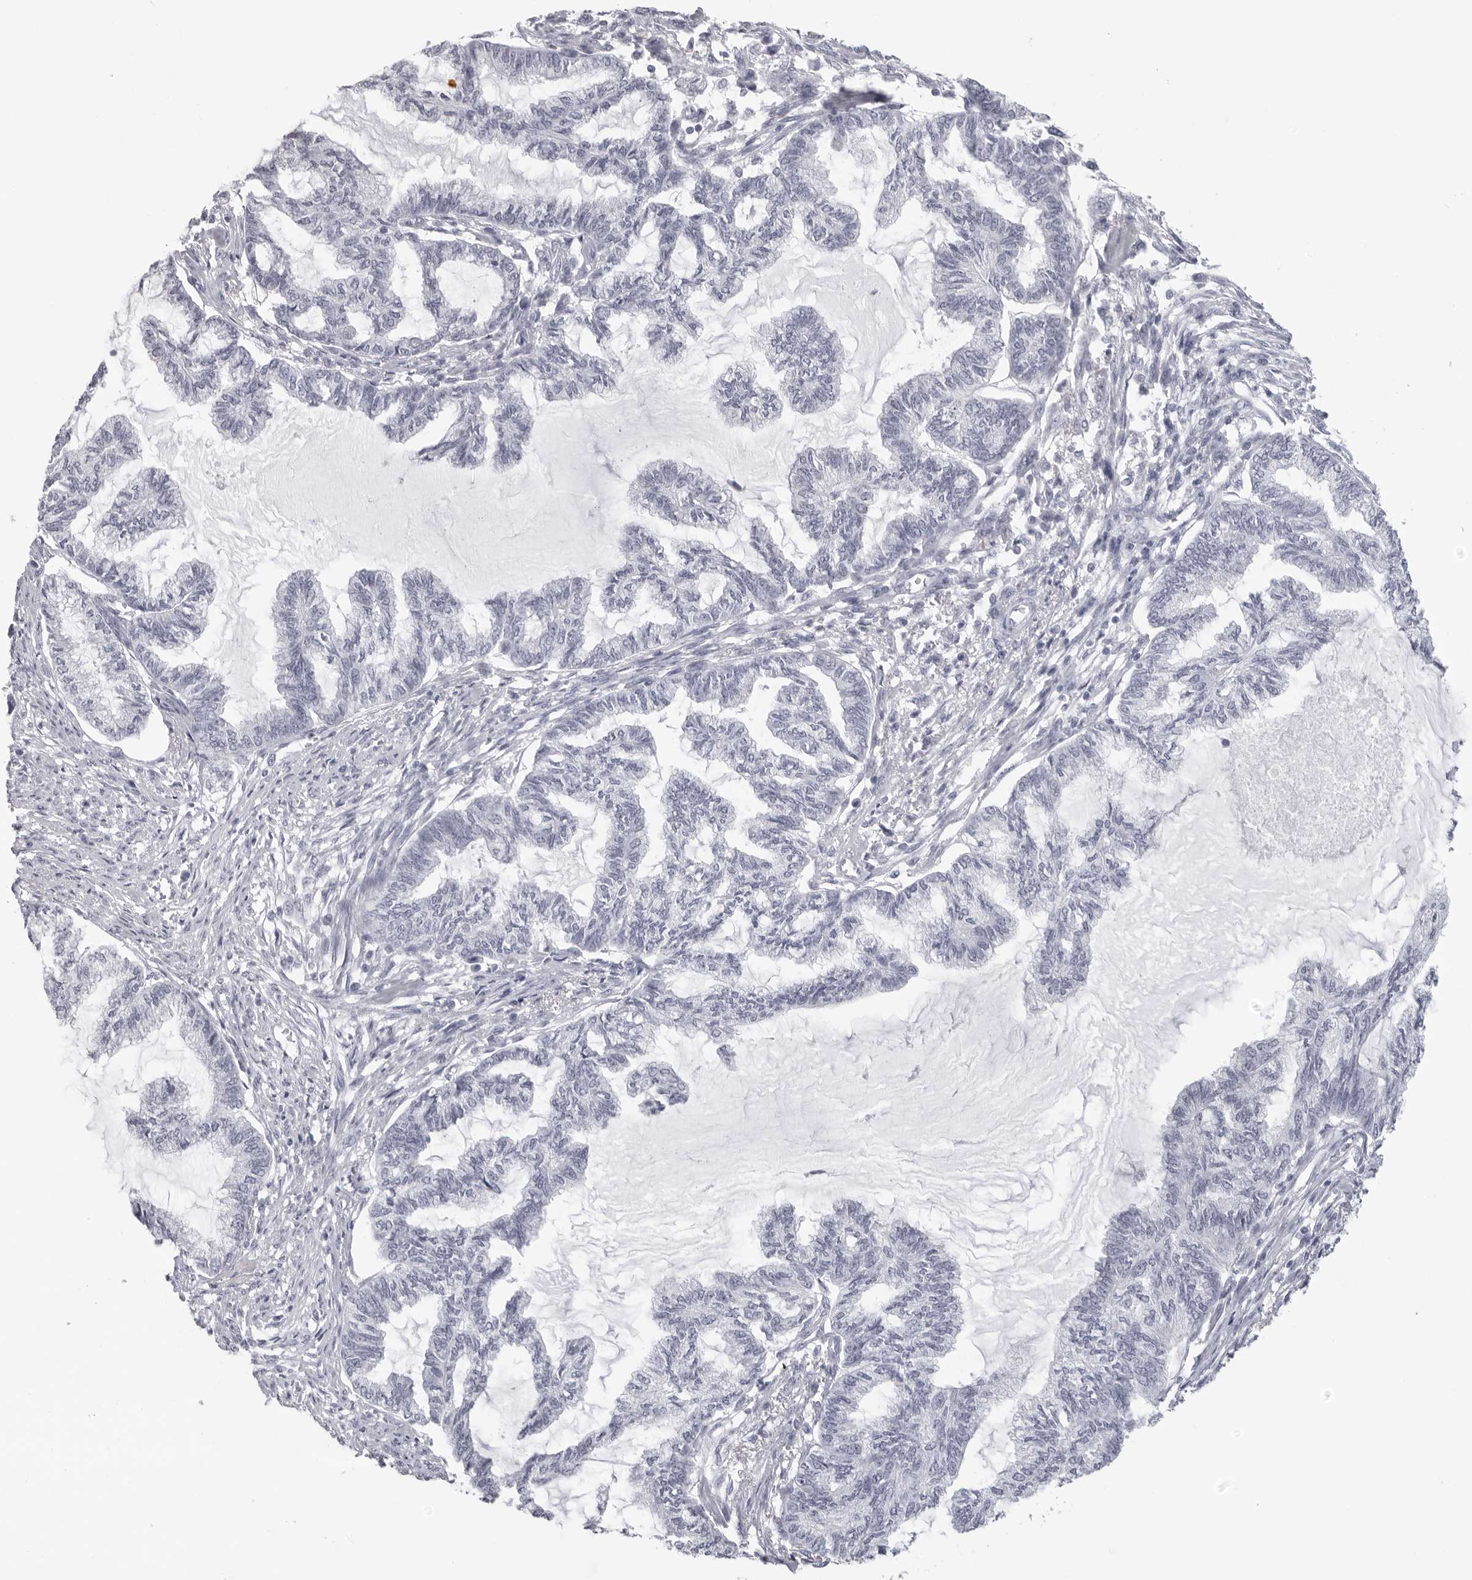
{"staining": {"intensity": "negative", "quantity": "none", "location": "none"}, "tissue": "endometrial cancer", "cell_type": "Tumor cells", "image_type": "cancer", "snomed": [{"axis": "morphology", "description": "Adenocarcinoma, NOS"}, {"axis": "topography", "description": "Endometrium"}], "caption": "DAB (3,3'-diaminobenzidine) immunohistochemical staining of human endometrial adenocarcinoma shows no significant positivity in tumor cells.", "gene": "ESPN", "patient": {"sex": "female", "age": 86}}